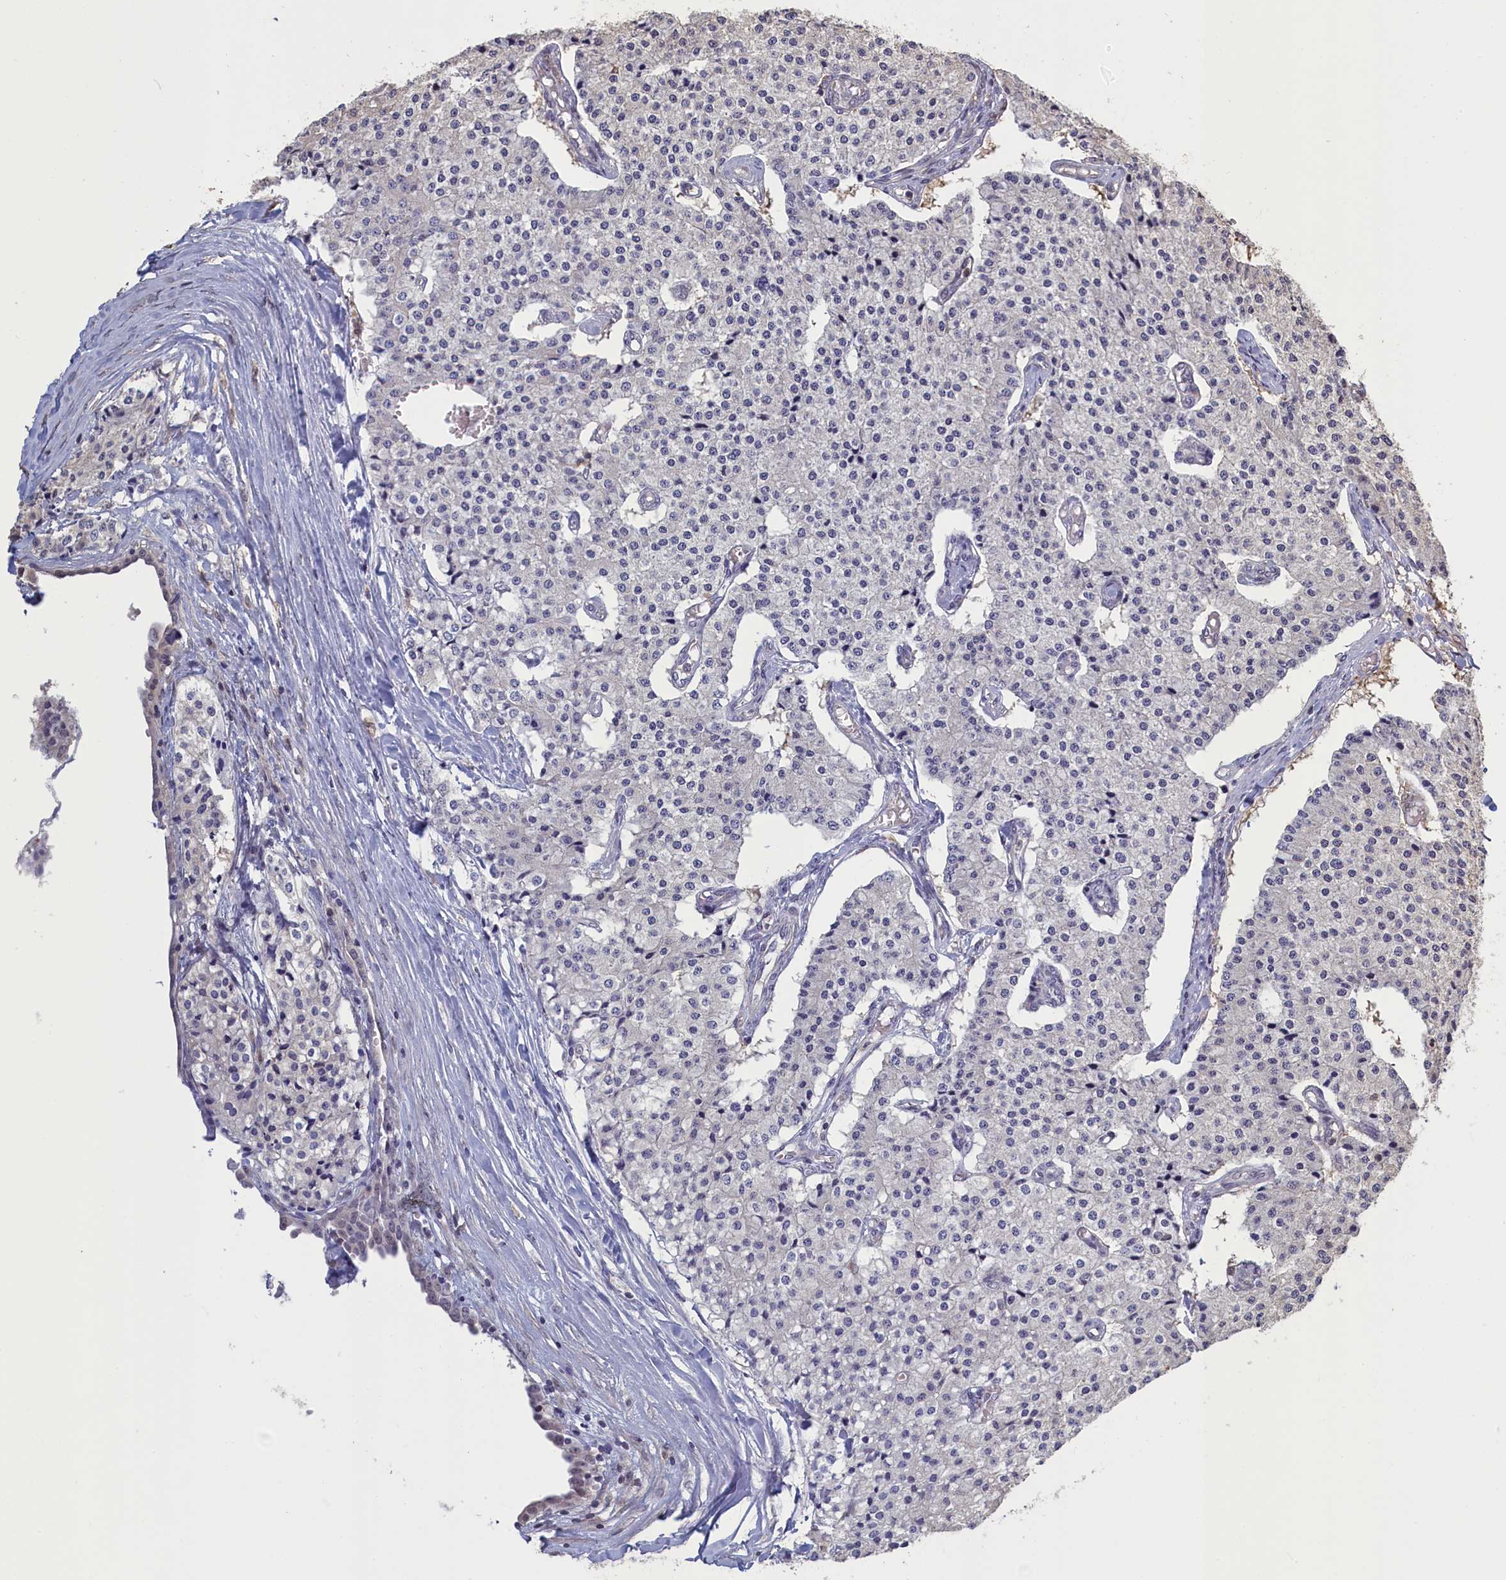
{"staining": {"intensity": "negative", "quantity": "none", "location": "none"}, "tissue": "carcinoid", "cell_type": "Tumor cells", "image_type": "cancer", "snomed": [{"axis": "morphology", "description": "Carcinoid, malignant, NOS"}, {"axis": "topography", "description": "Colon"}], "caption": "High magnification brightfield microscopy of malignant carcinoid stained with DAB (3,3'-diaminobenzidine) (brown) and counterstained with hematoxylin (blue): tumor cells show no significant positivity.", "gene": "UCHL3", "patient": {"sex": "female", "age": 52}}